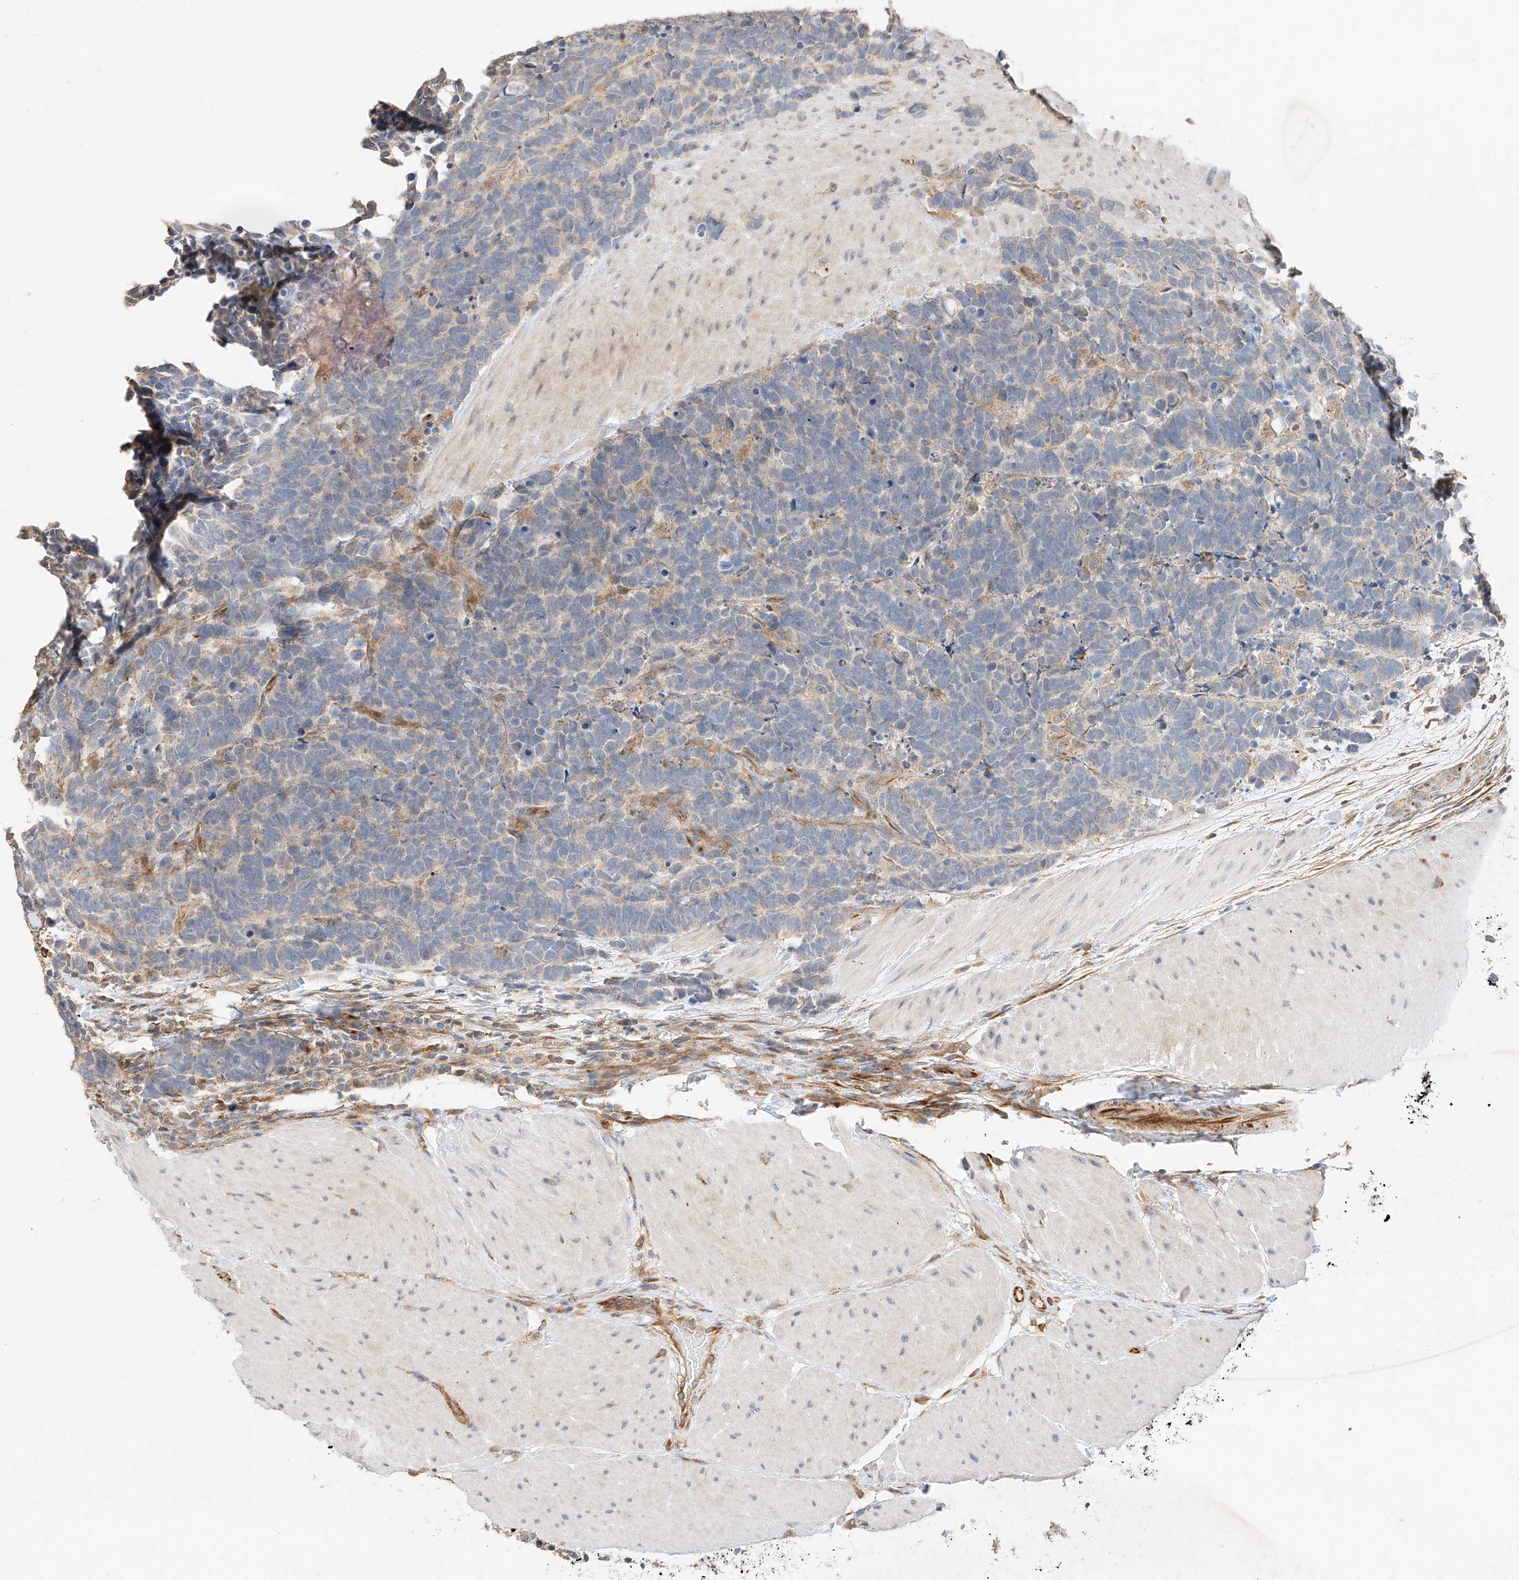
{"staining": {"intensity": "negative", "quantity": "none", "location": "none"}, "tissue": "carcinoid", "cell_type": "Tumor cells", "image_type": "cancer", "snomed": [{"axis": "morphology", "description": "Carcinoma, NOS"}, {"axis": "morphology", "description": "Carcinoid, malignant, NOS"}, {"axis": "topography", "description": "Urinary bladder"}], "caption": "Immunohistochemistry (IHC) photomicrograph of human malignant carcinoid stained for a protein (brown), which exhibits no staining in tumor cells.", "gene": "SUSD6", "patient": {"sex": "male", "age": 57}}